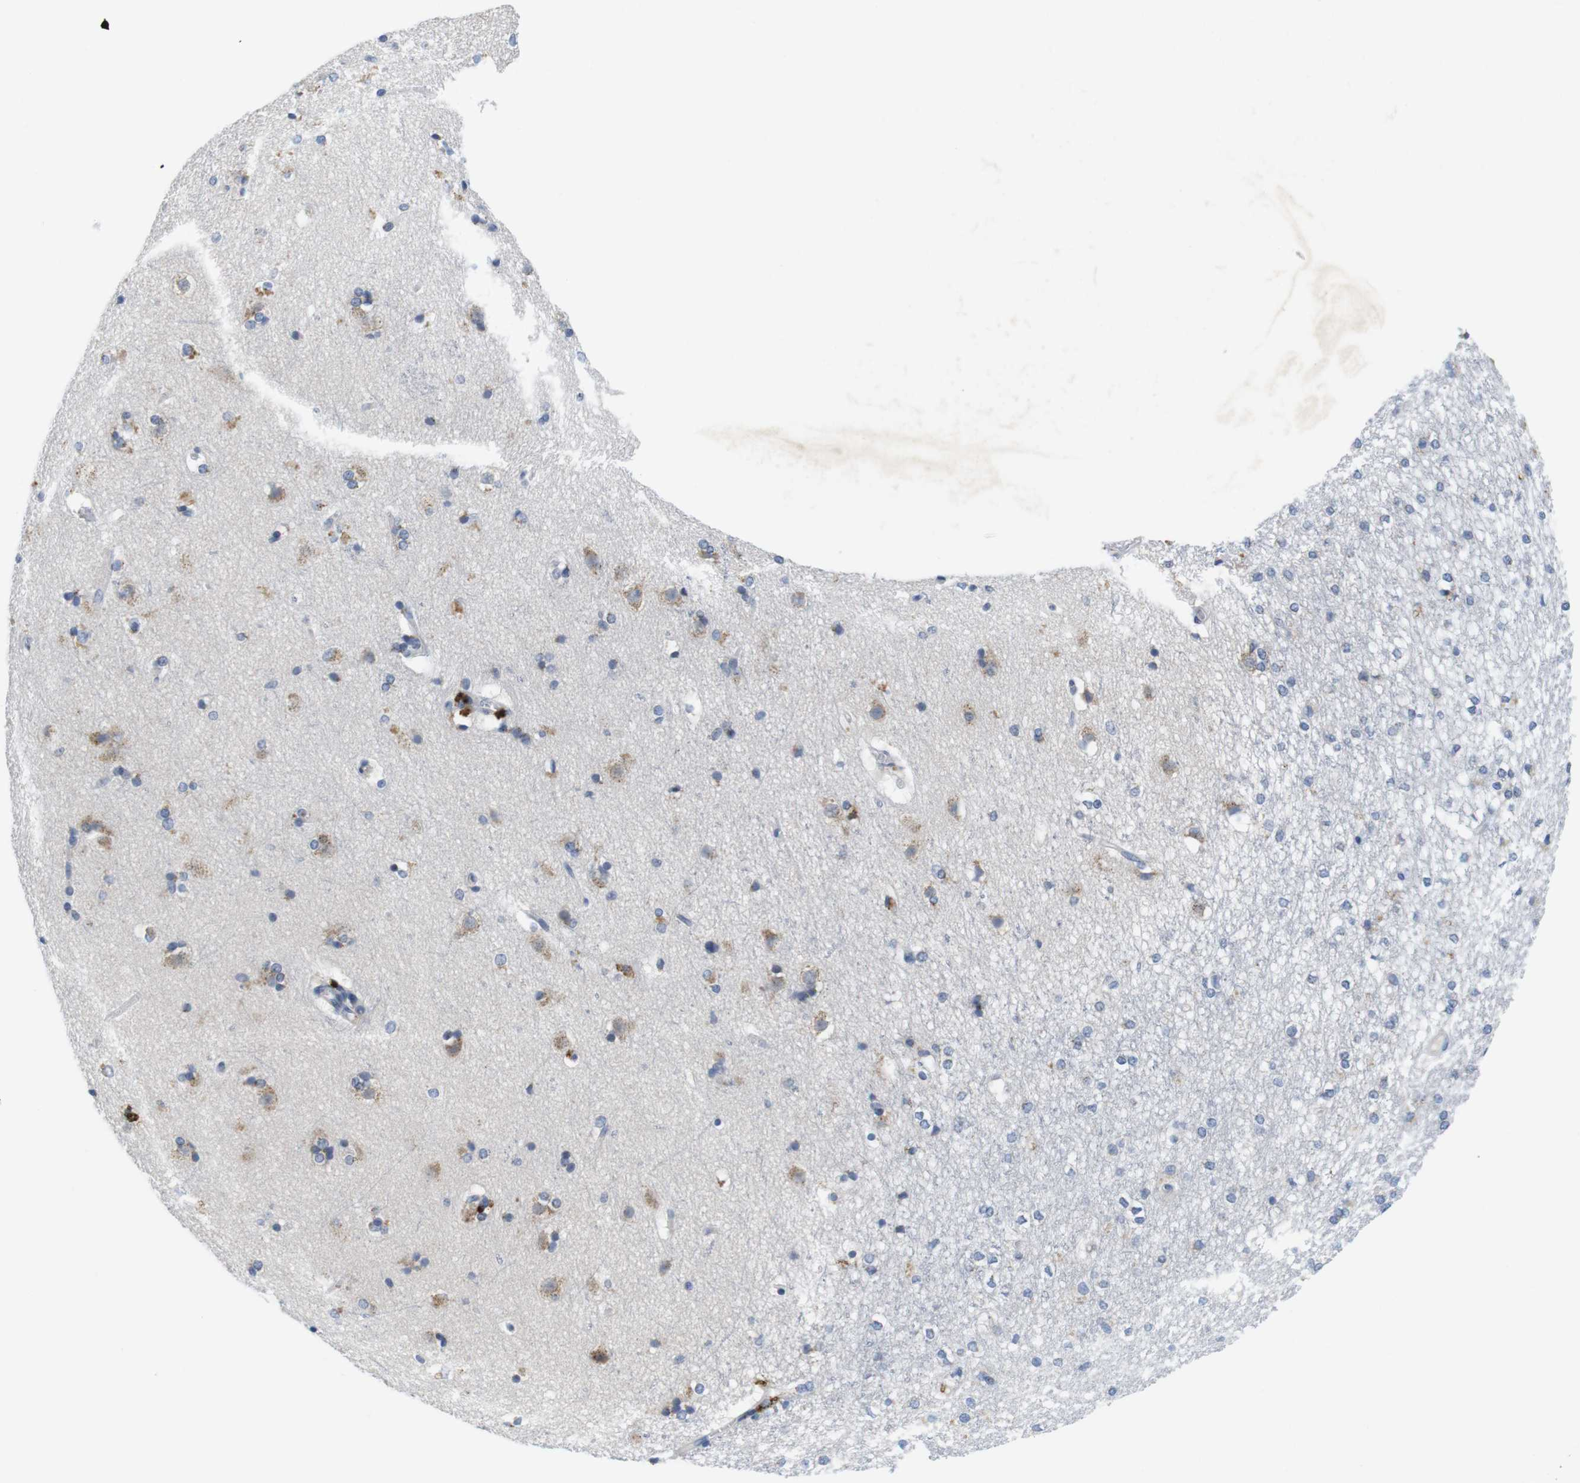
{"staining": {"intensity": "moderate", "quantity": "<25%", "location": "cytoplasmic/membranous"}, "tissue": "caudate", "cell_type": "Glial cells", "image_type": "normal", "snomed": [{"axis": "morphology", "description": "Normal tissue, NOS"}, {"axis": "topography", "description": "Lateral ventricle wall"}], "caption": "DAB (3,3'-diaminobenzidine) immunohistochemical staining of benign caudate shows moderate cytoplasmic/membranous protein expression in approximately <25% of glial cells.", "gene": "CNGA2", "patient": {"sex": "female", "age": 19}}